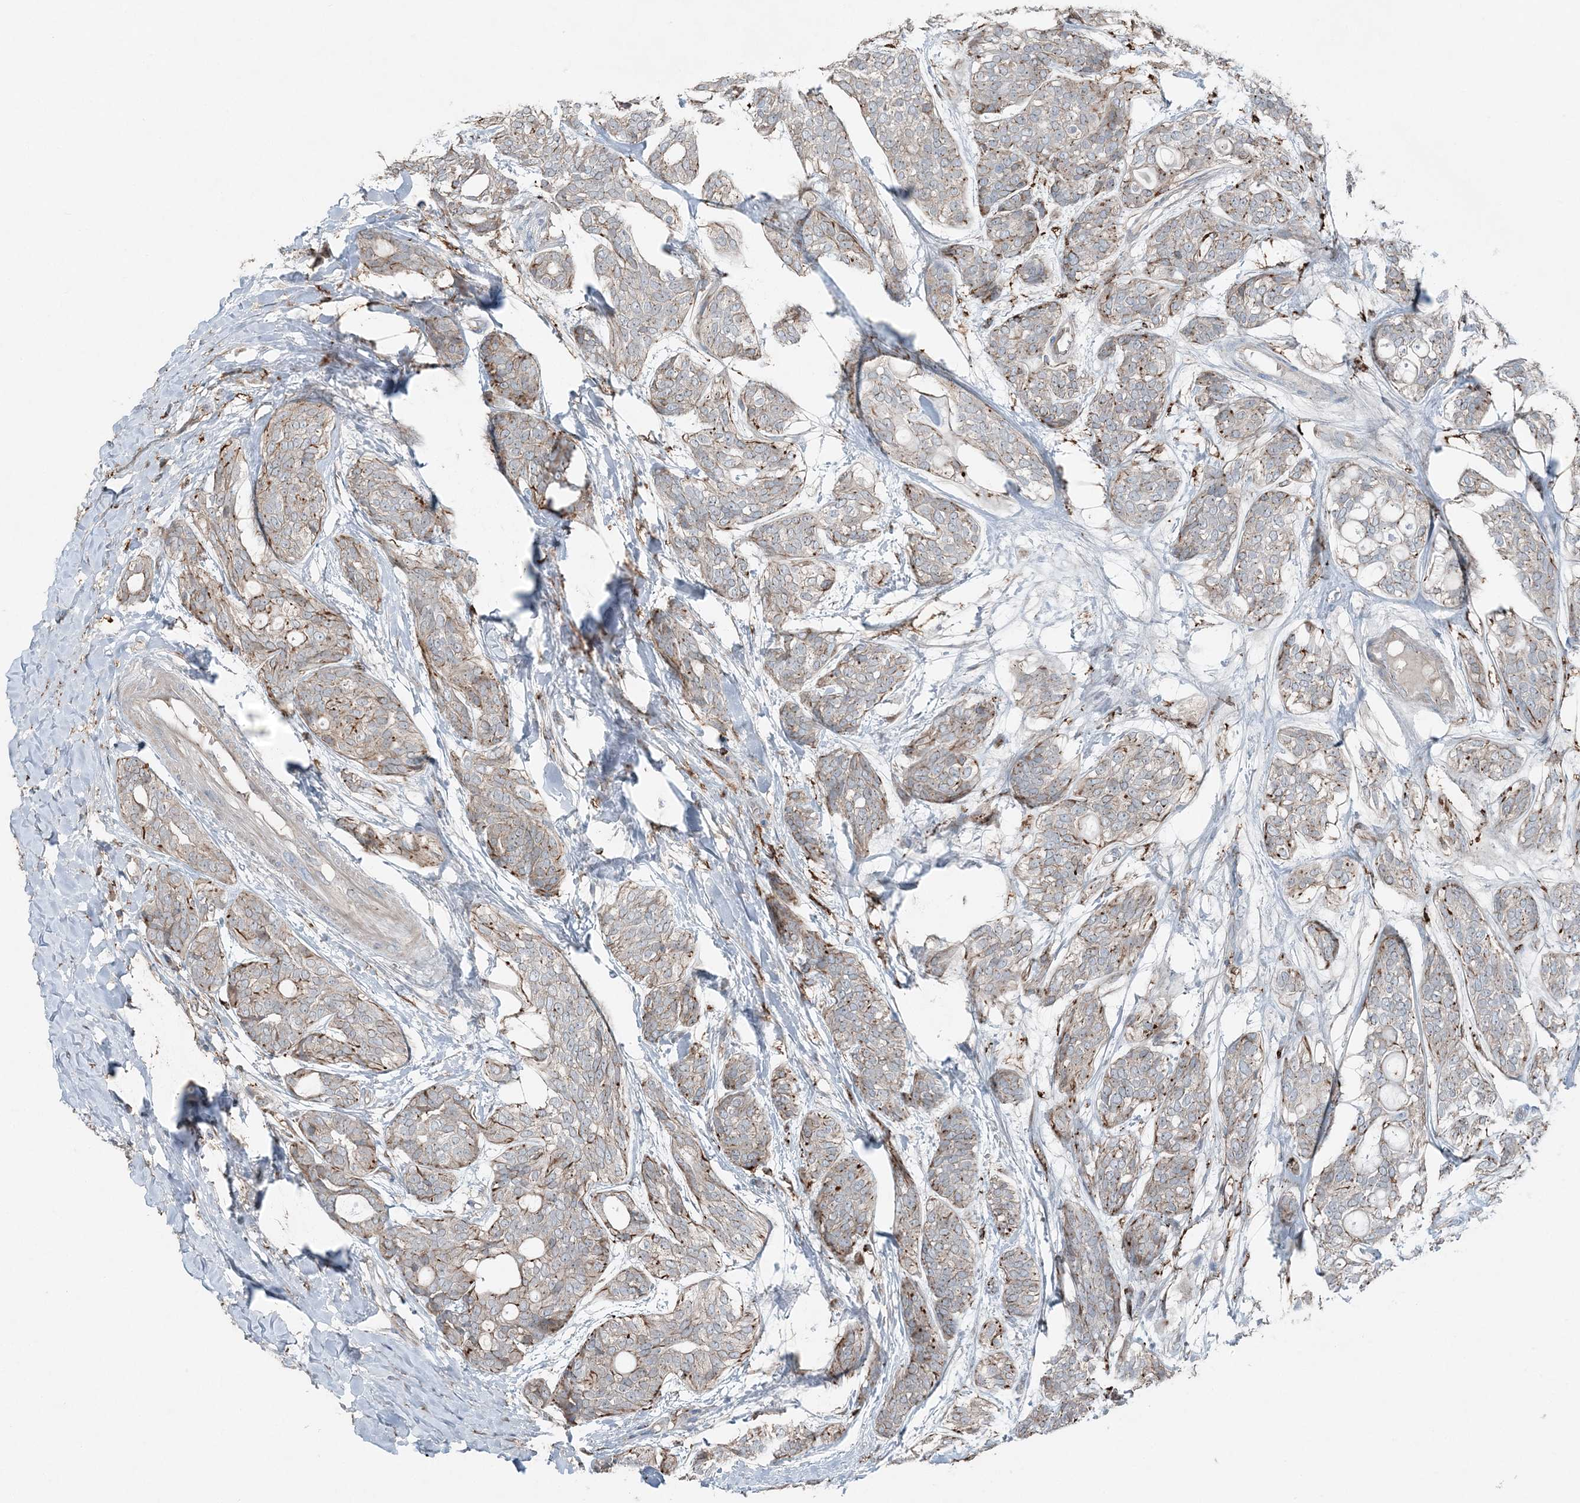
{"staining": {"intensity": "moderate", "quantity": "<25%", "location": "cytoplasmic/membranous"}, "tissue": "head and neck cancer", "cell_type": "Tumor cells", "image_type": "cancer", "snomed": [{"axis": "morphology", "description": "Adenocarcinoma, NOS"}, {"axis": "topography", "description": "Head-Neck"}], "caption": "Head and neck adenocarcinoma tissue exhibits moderate cytoplasmic/membranous expression in approximately <25% of tumor cells, visualized by immunohistochemistry.", "gene": "KY", "patient": {"sex": "male", "age": 66}}